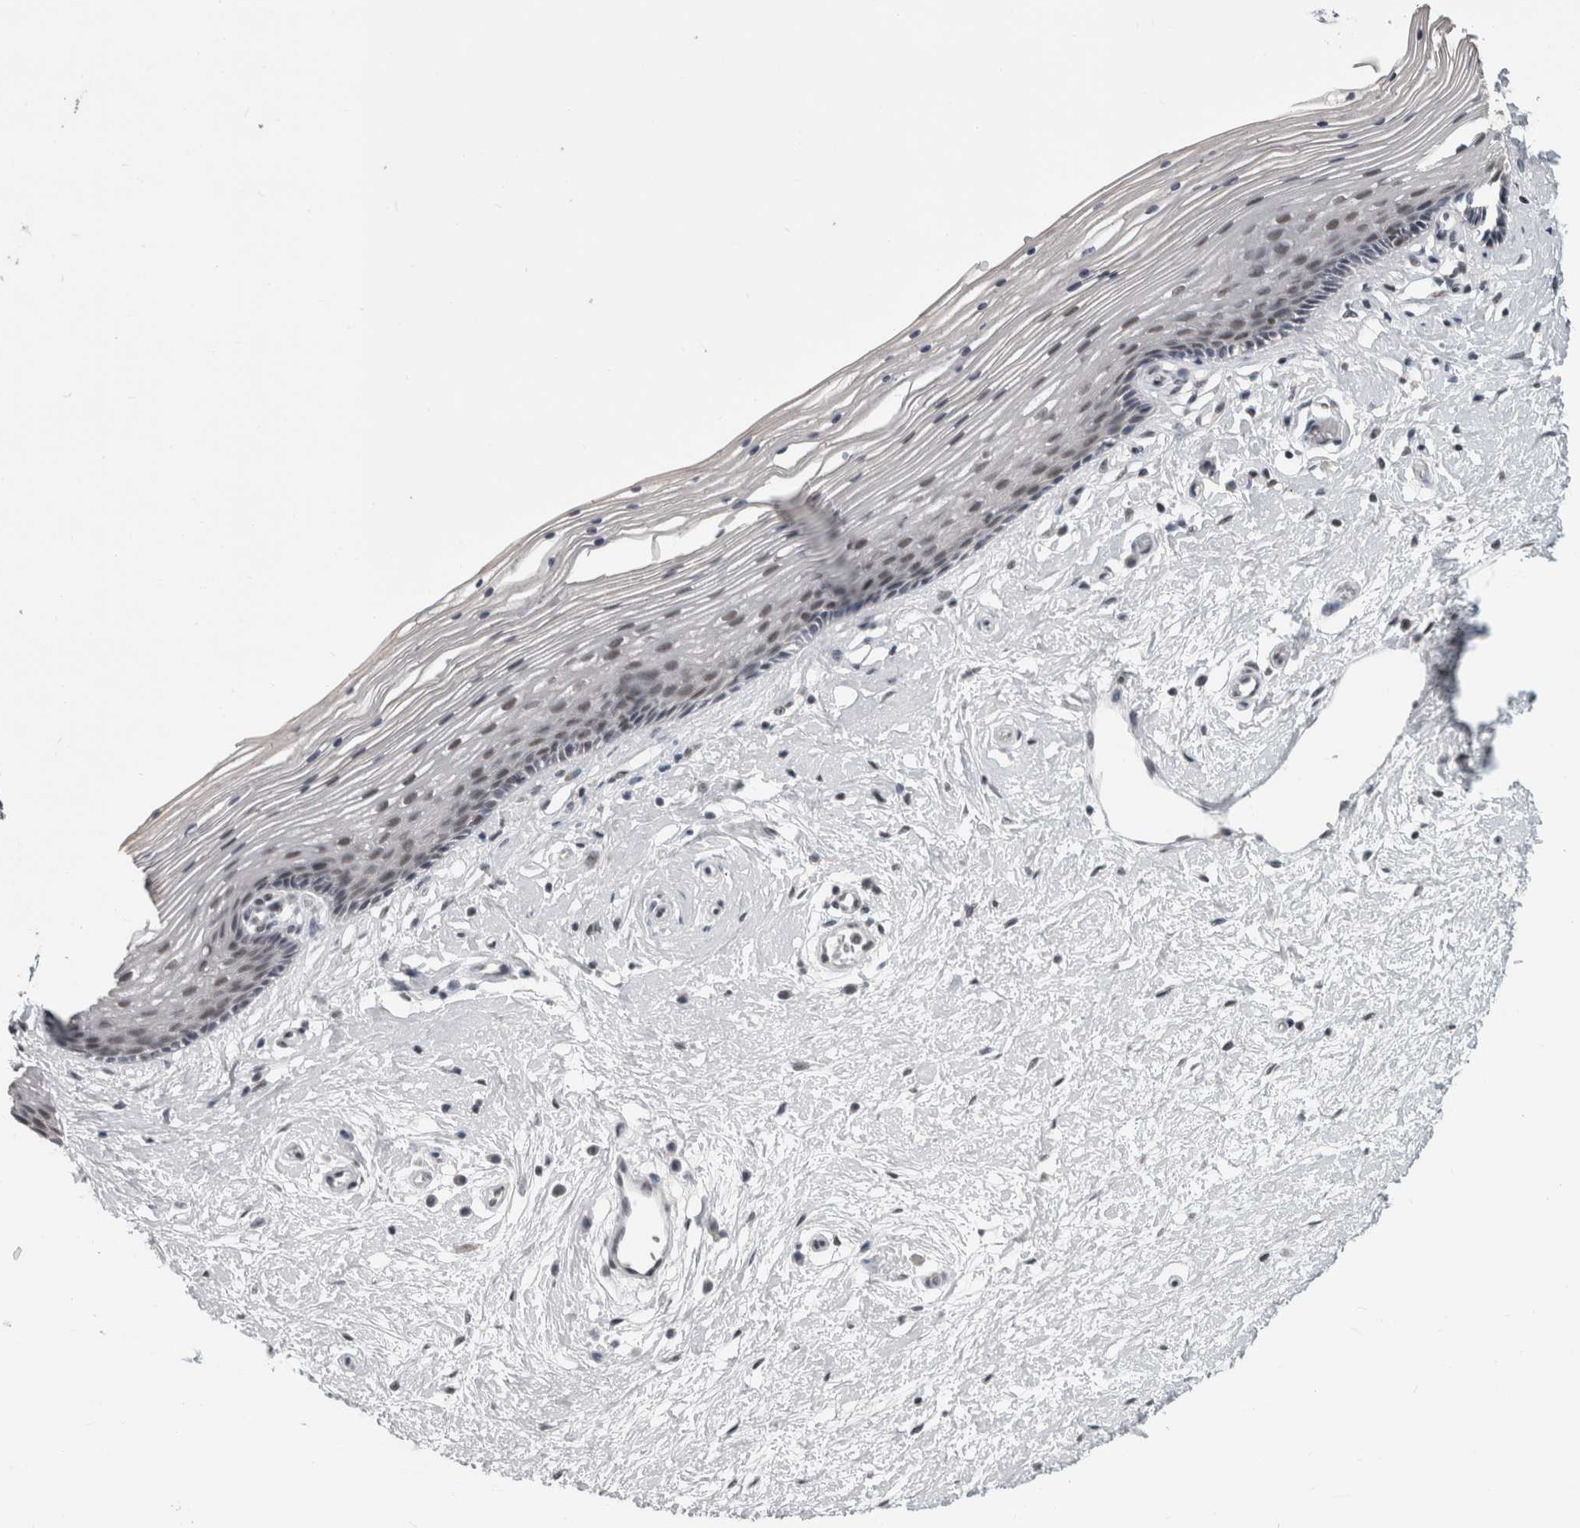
{"staining": {"intensity": "weak", "quantity": "<25%", "location": "nuclear"}, "tissue": "vagina", "cell_type": "Squamous epithelial cells", "image_type": "normal", "snomed": [{"axis": "morphology", "description": "Normal tissue, NOS"}, {"axis": "topography", "description": "Vagina"}], "caption": "There is no significant positivity in squamous epithelial cells of vagina. (DAB (3,3'-diaminobenzidine) immunohistochemistry (IHC) visualized using brightfield microscopy, high magnification).", "gene": "ARID4B", "patient": {"sex": "female", "age": 46}}